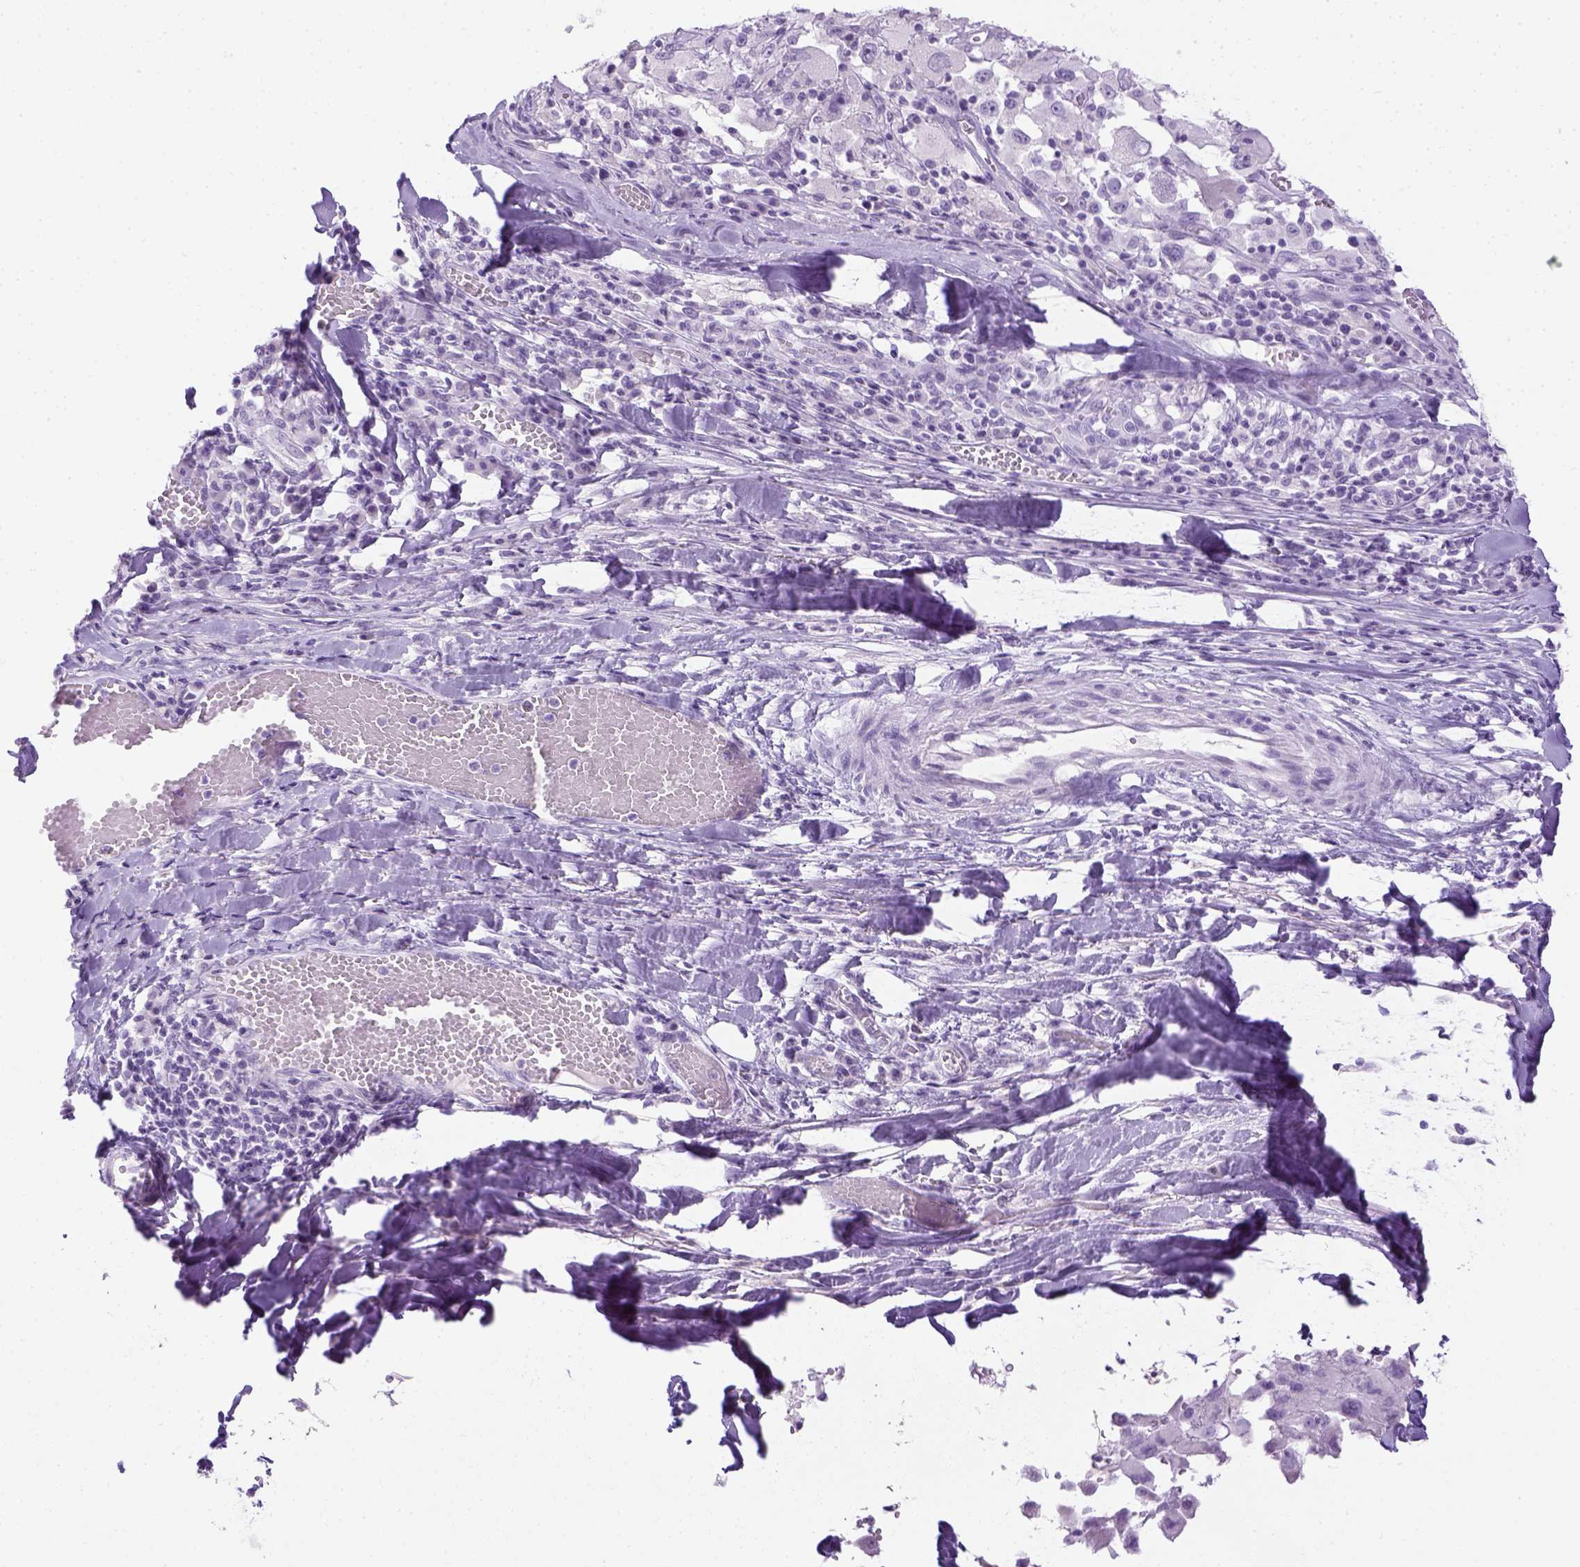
{"staining": {"intensity": "negative", "quantity": "none", "location": "none"}, "tissue": "melanoma", "cell_type": "Tumor cells", "image_type": "cancer", "snomed": [{"axis": "morphology", "description": "Malignant melanoma, Metastatic site"}, {"axis": "topography", "description": "Lymph node"}], "caption": "The image reveals no significant expression in tumor cells of melanoma.", "gene": "LGSN", "patient": {"sex": "male", "age": 50}}